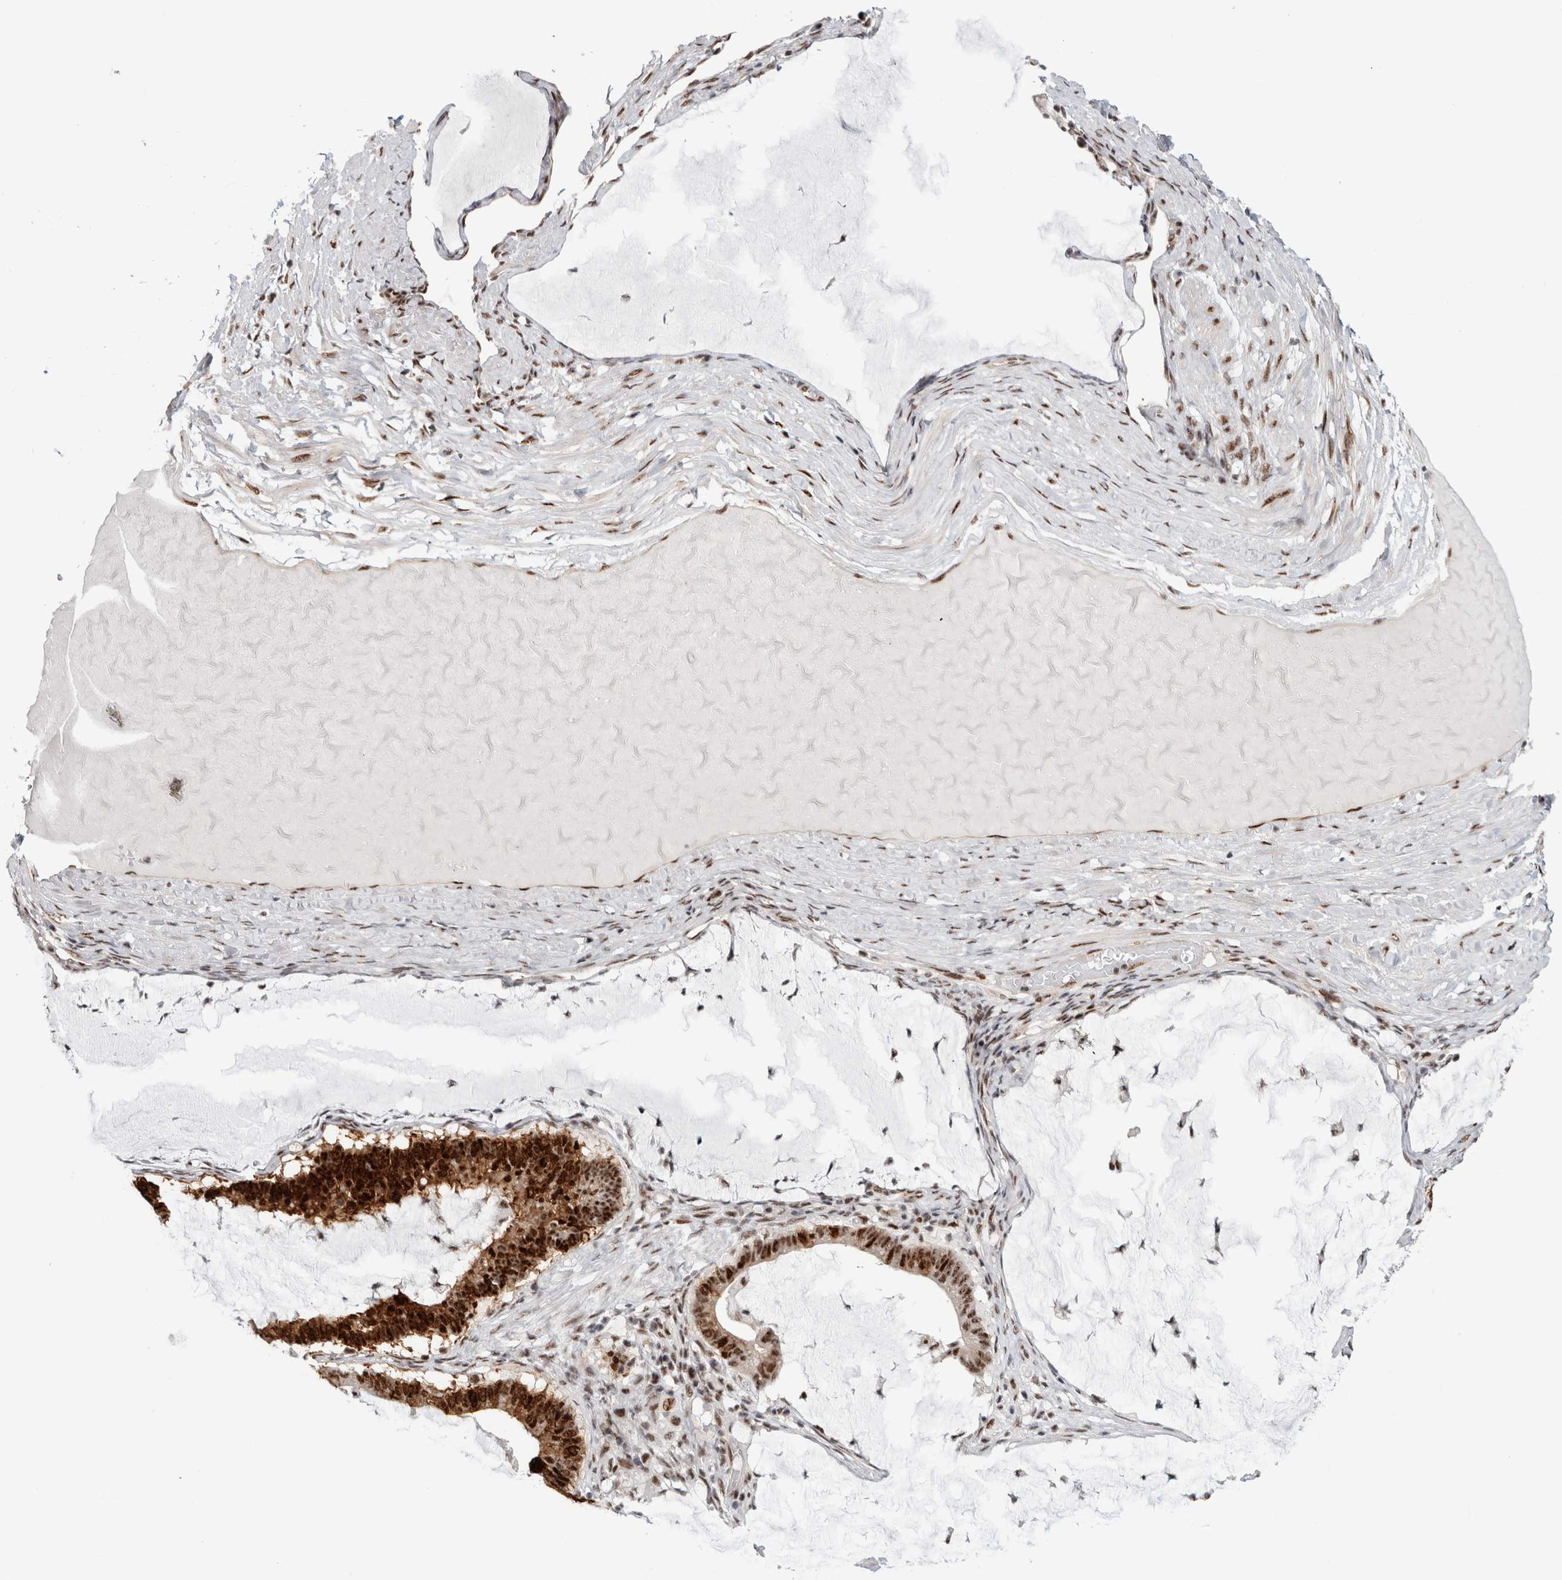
{"staining": {"intensity": "moderate", "quantity": ">75%", "location": "nuclear"}, "tissue": "ovarian cancer", "cell_type": "Tumor cells", "image_type": "cancer", "snomed": [{"axis": "morphology", "description": "Cystadenocarcinoma, mucinous, NOS"}, {"axis": "topography", "description": "Ovary"}], "caption": "Brown immunohistochemical staining in mucinous cystadenocarcinoma (ovarian) exhibits moderate nuclear staining in approximately >75% of tumor cells.", "gene": "MKNK1", "patient": {"sex": "female", "age": 61}}